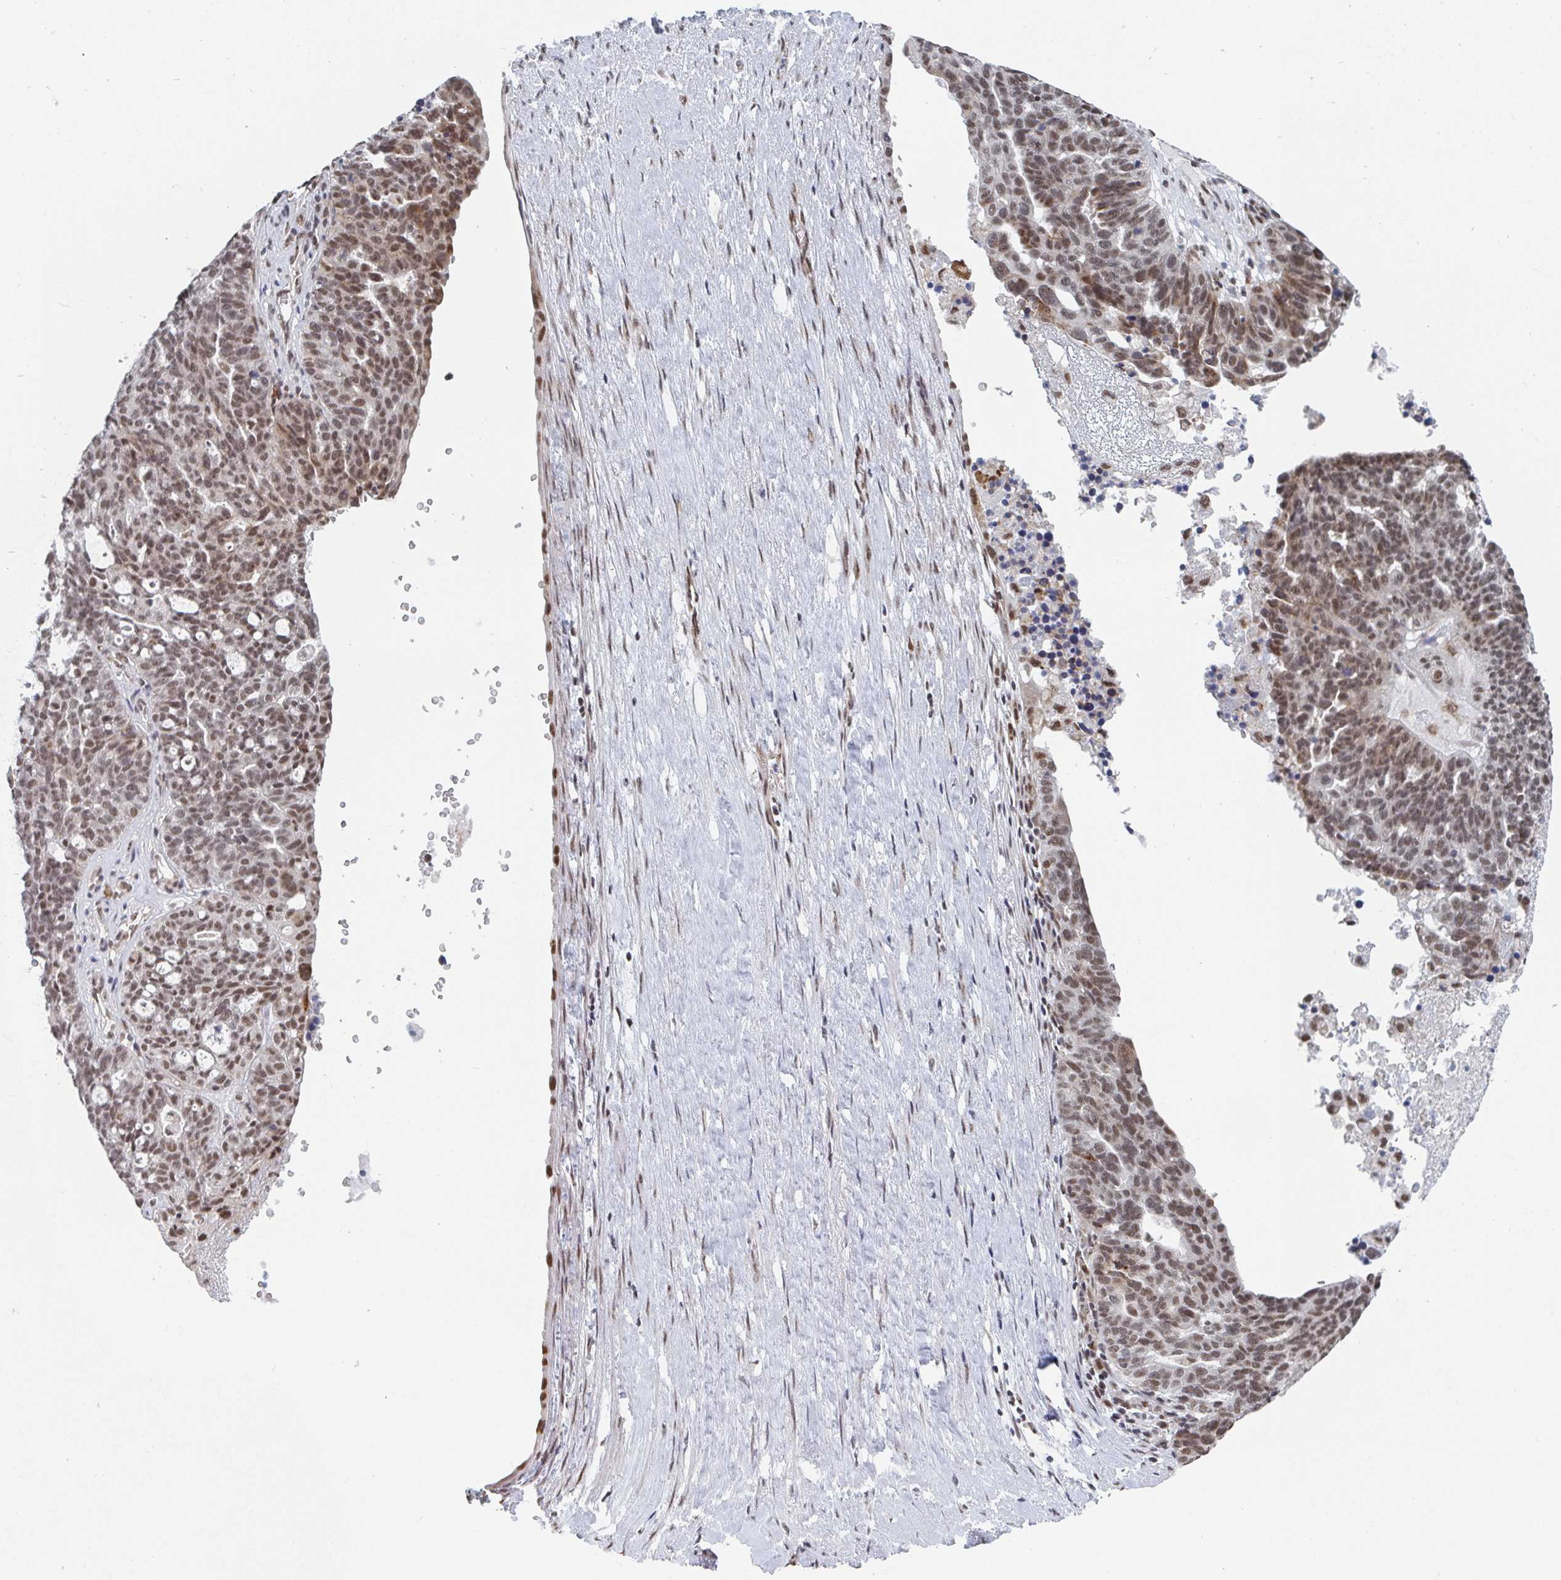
{"staining": {"intensity": "moderate", "quantity": ">75%", "location": "nuclear"}, "tissue": "ovarian cancer", "cell_type": "Tumor cells", "image_type": "cancer", "snomed": [{"axis": "morphology", "description": "Cystadenocarcinoma, serous, NOS"}, {"axis": "topography", "description": "Ovary"}], "caption": "Immunohistochemical staining of human ovarian cancer demonstrates moderate nuclear protein positivity in about >75% of tumor cells.", "gene": "MBNL1", "patient": {"sex": "female", "age": 59}}